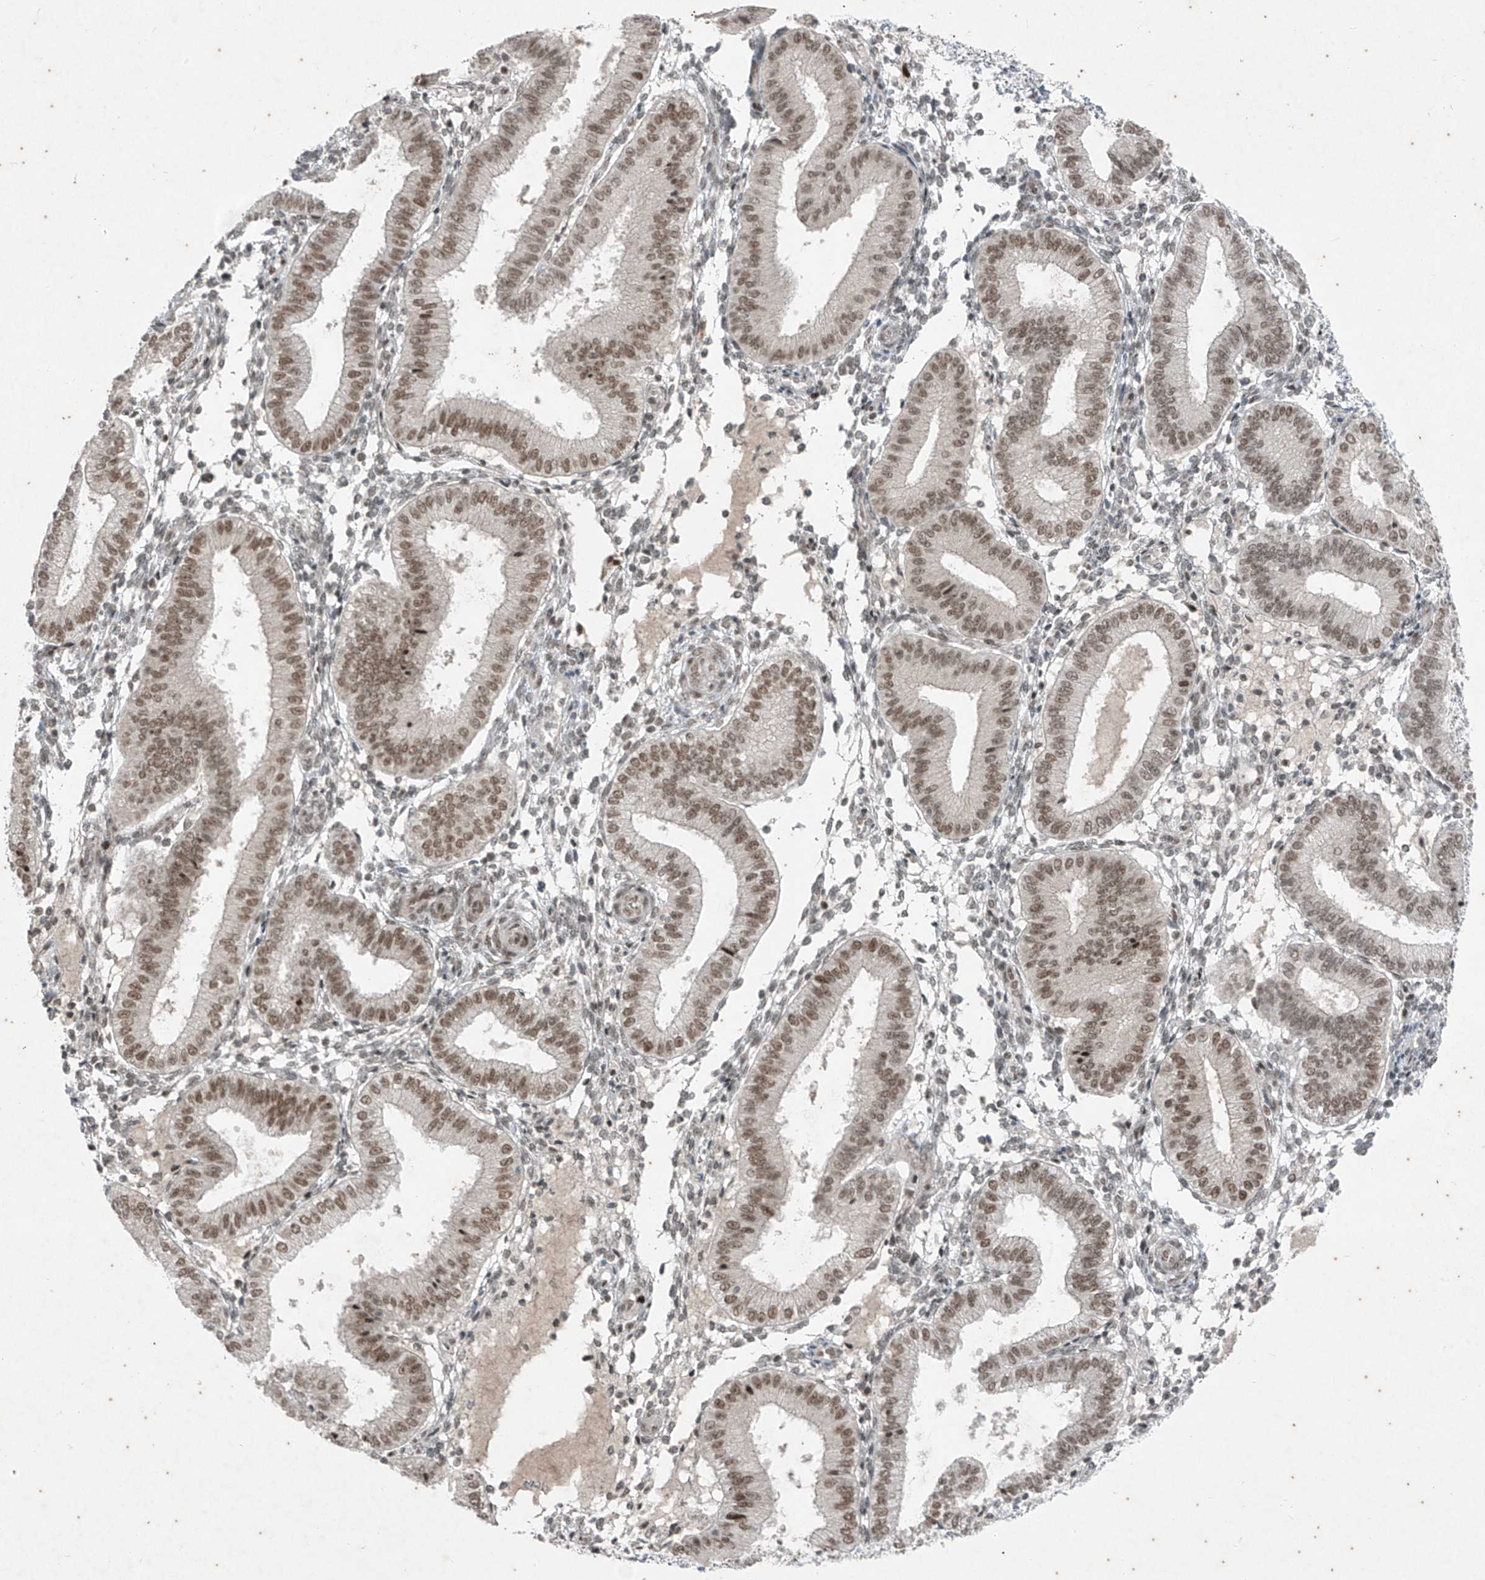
{"staining": {"intensity": "moderate", "quantity": "<25%", "location": "nuclear"}, "tissue": "endometrium", "cell_type": "Cells in endometrial stroma", "image_type": "normal", "snomed": [{"axis": "morphology", "description": "Normal tissue, NOS"}, {"axis": "topography", "description": "Endometrium"}], "caption": "IHC histopathology image of normal endometrium: endometrium stained using IHC displays low levels of moderate protein expression localized specifically in the nuclear of cells in endometrial stroma, appearing as a nuclear brown color.", "gene": "ZNF354B", "patient": {"sex": "female", "age": 39}}